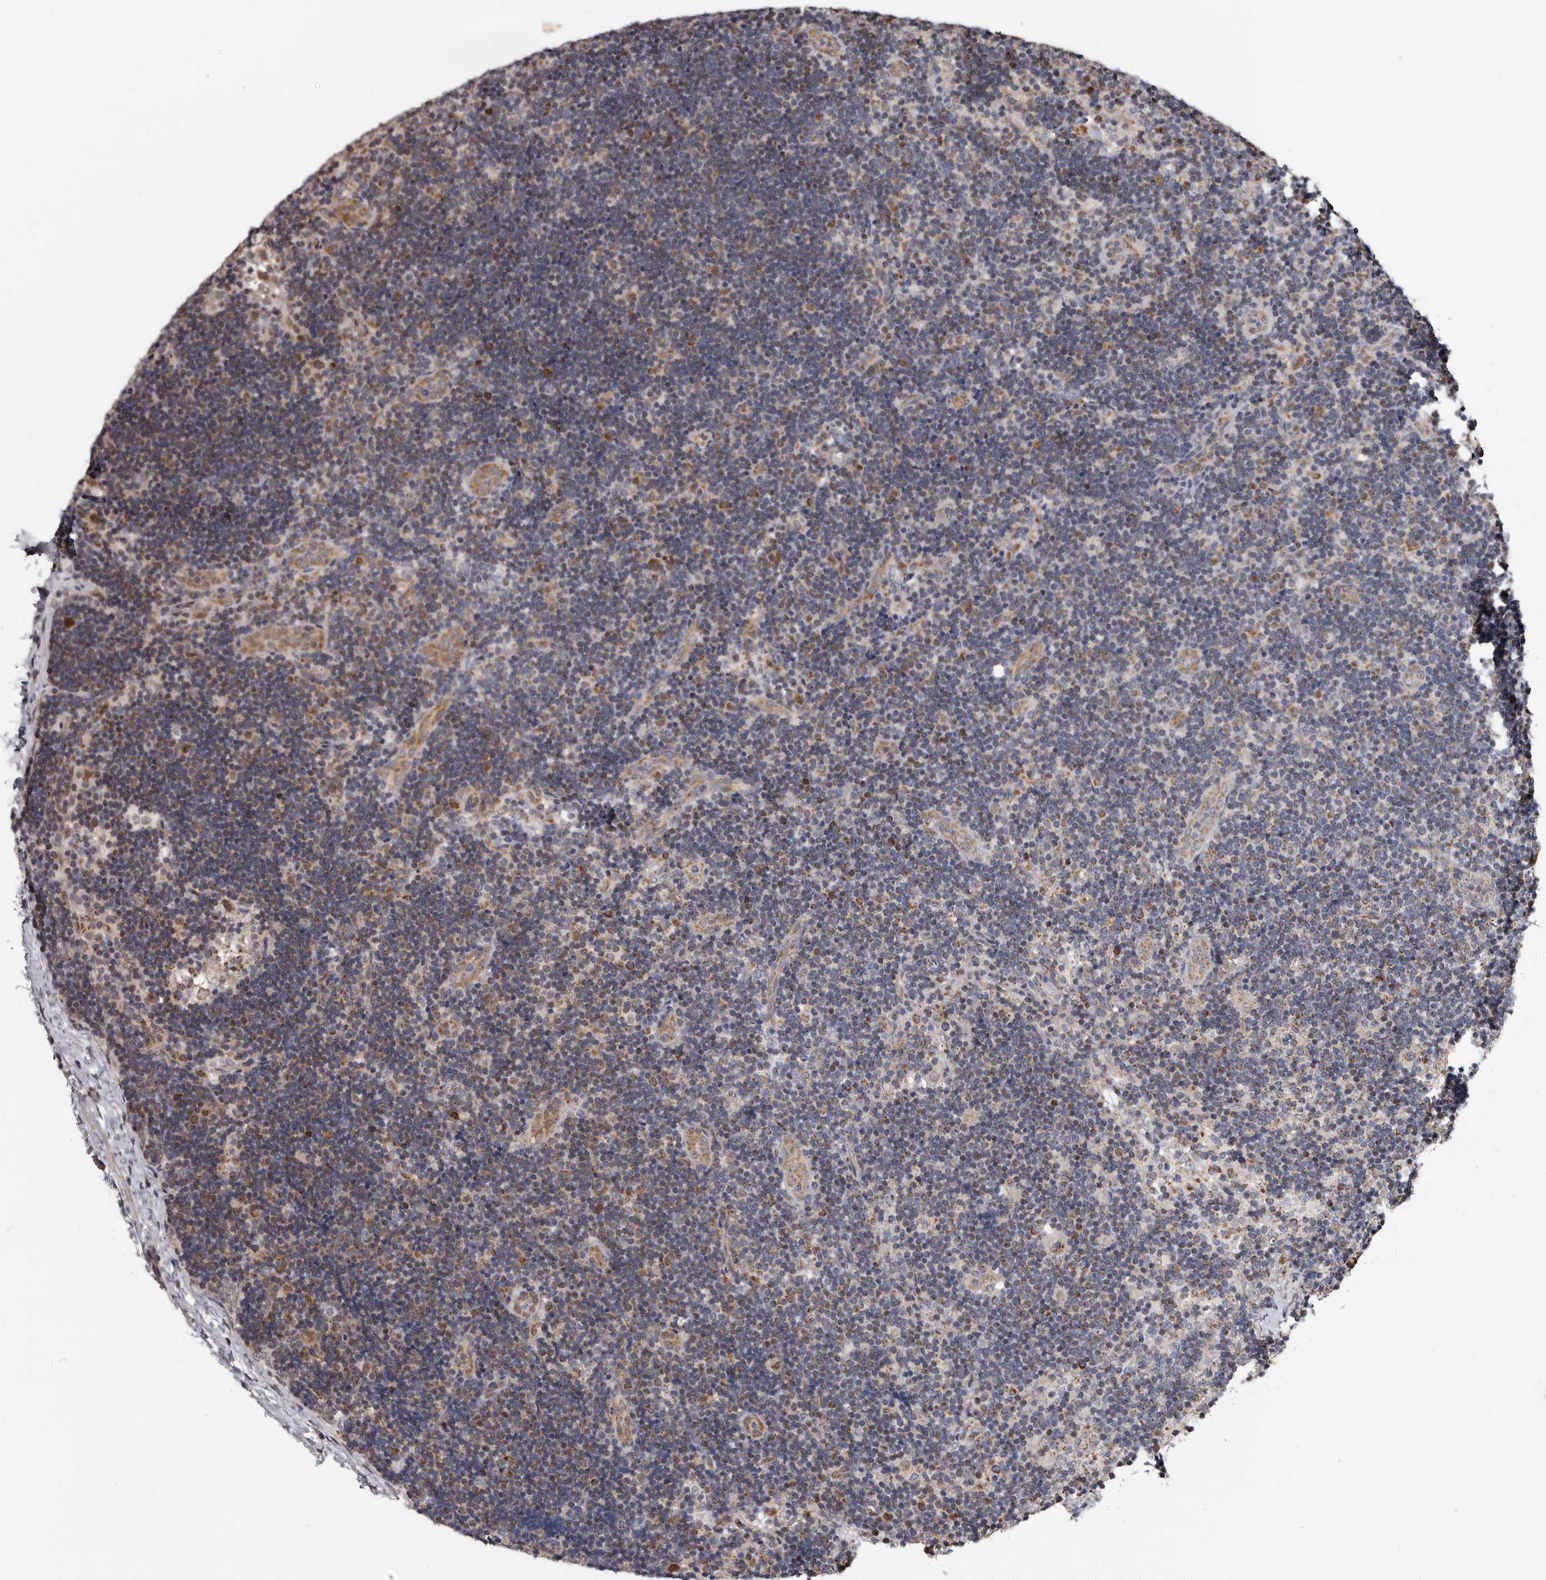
{"staining": {"intensity": "moderate", "quantity": "25%-75%", "location": "cytoplasmic/membranous"}, "tissue": "lymph node", "cell_type": "Germinal center cells", "image_type": "normal", "snomed": [{"axis": "morphology", "description": "Normal tissue, NOS"}, {"axis": "topography", "description": "Lymph node"}], "caption": "A medium amount of moderate cytoplasmic/membranous expression is present in about 25%-75% of germinal center cells in unremarkable lymph node. The protein of interest is shown in brown color, while the nuclei are stained blue.", "gene": "MRPL18", "patient": {"sex": "female", "age": 22}}